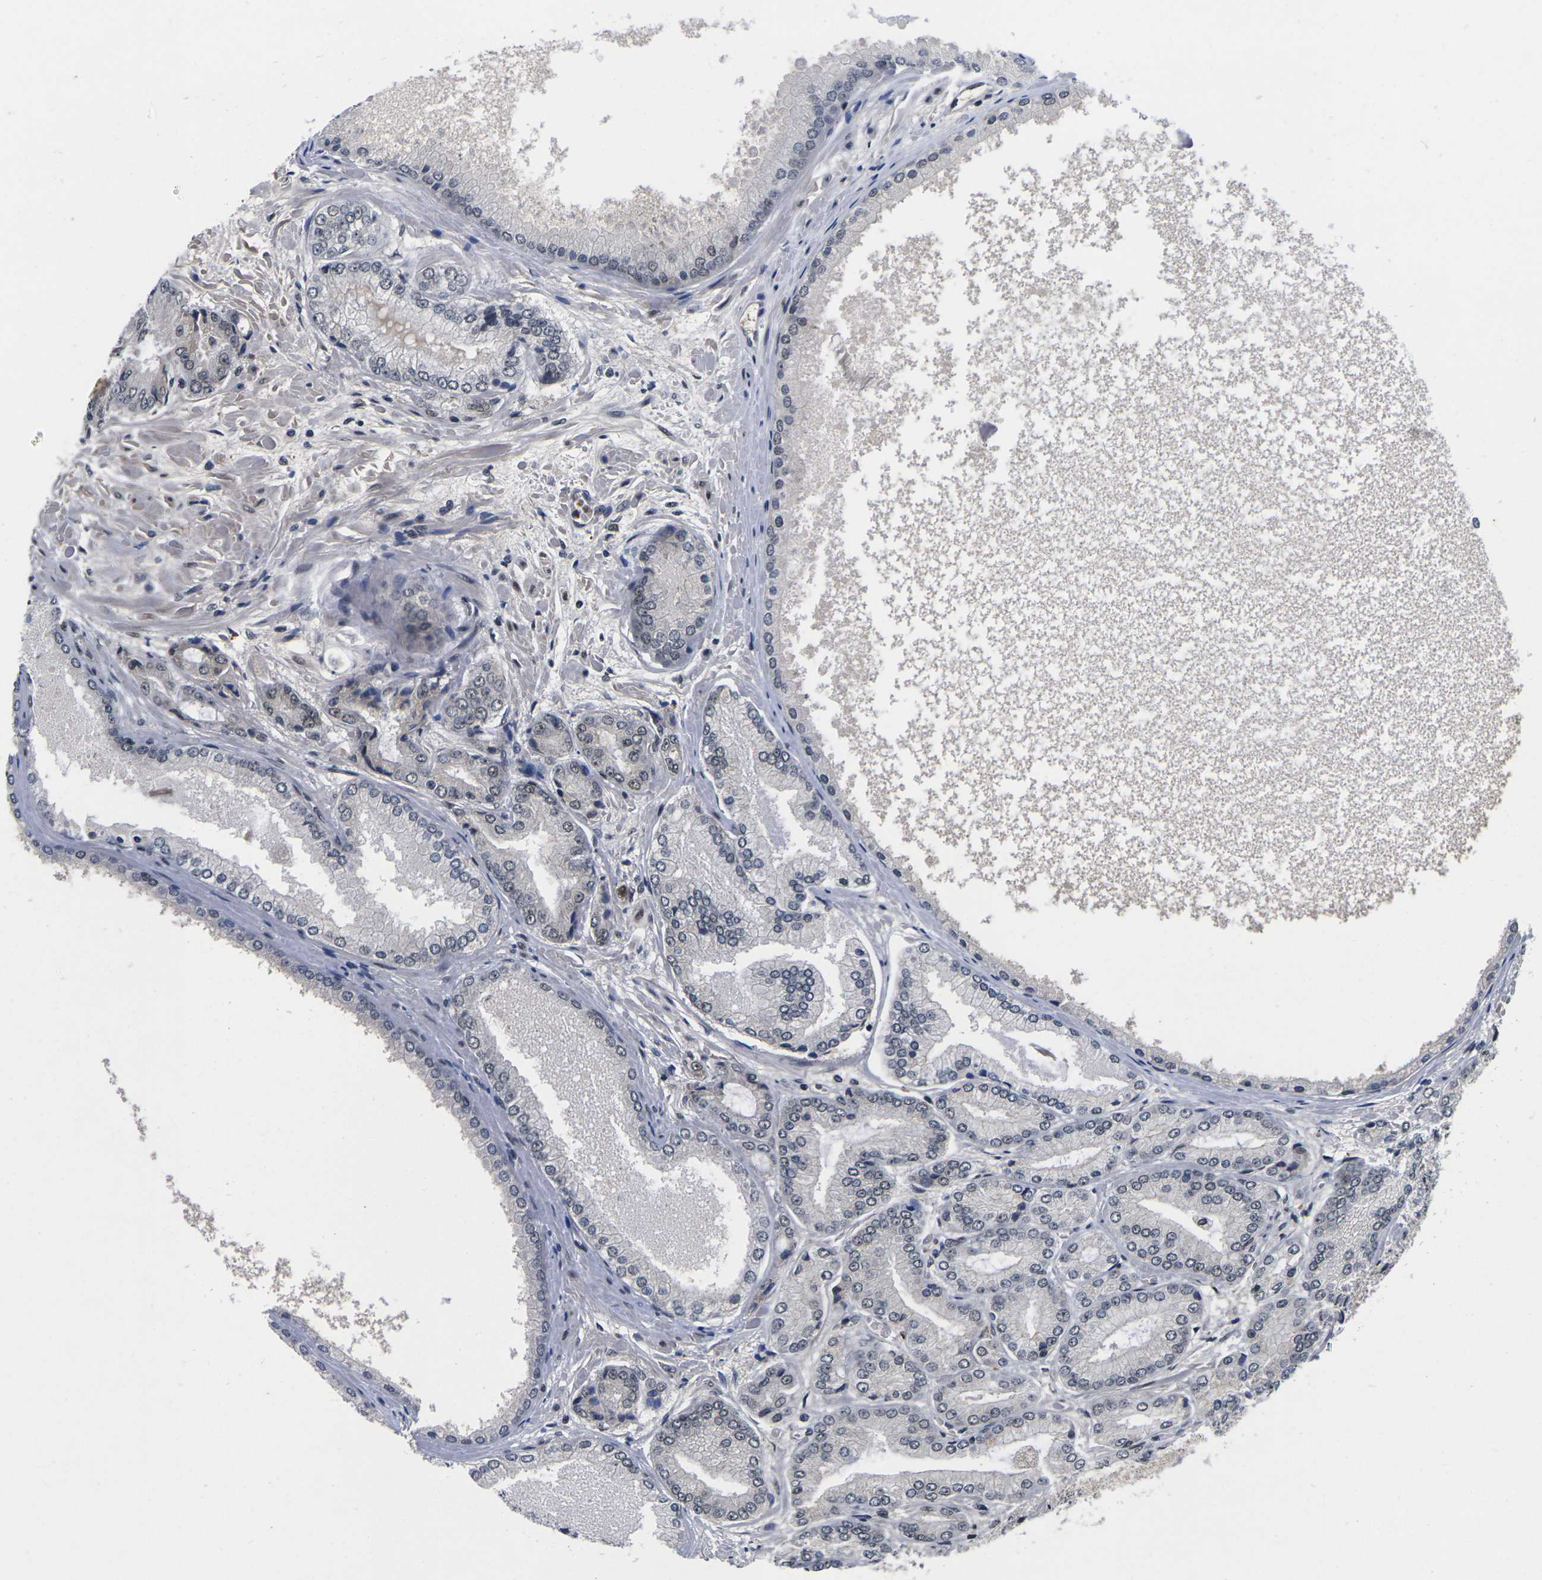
{"staining": {"intensity": "moderate", "quantity": "<25%", "location": "nuclear"}, "tissue": "prostate cancer", "cell_type": "Tumor cells", "image_type": "cancer", "snomed": [{"axis": "morphology", "description": "Adenocarcinoma, High grade"}, {"axis": "topography", "description": "Prostate"}], "caption": "Prostate cancer (high-grade adenocarcinoma) stained for a protein (brown) shows moderate nuclear positive expression in about <25% of tumor cells.", "gene": "GTF2E1", "patient": {"sex": "male", "age": 59}}